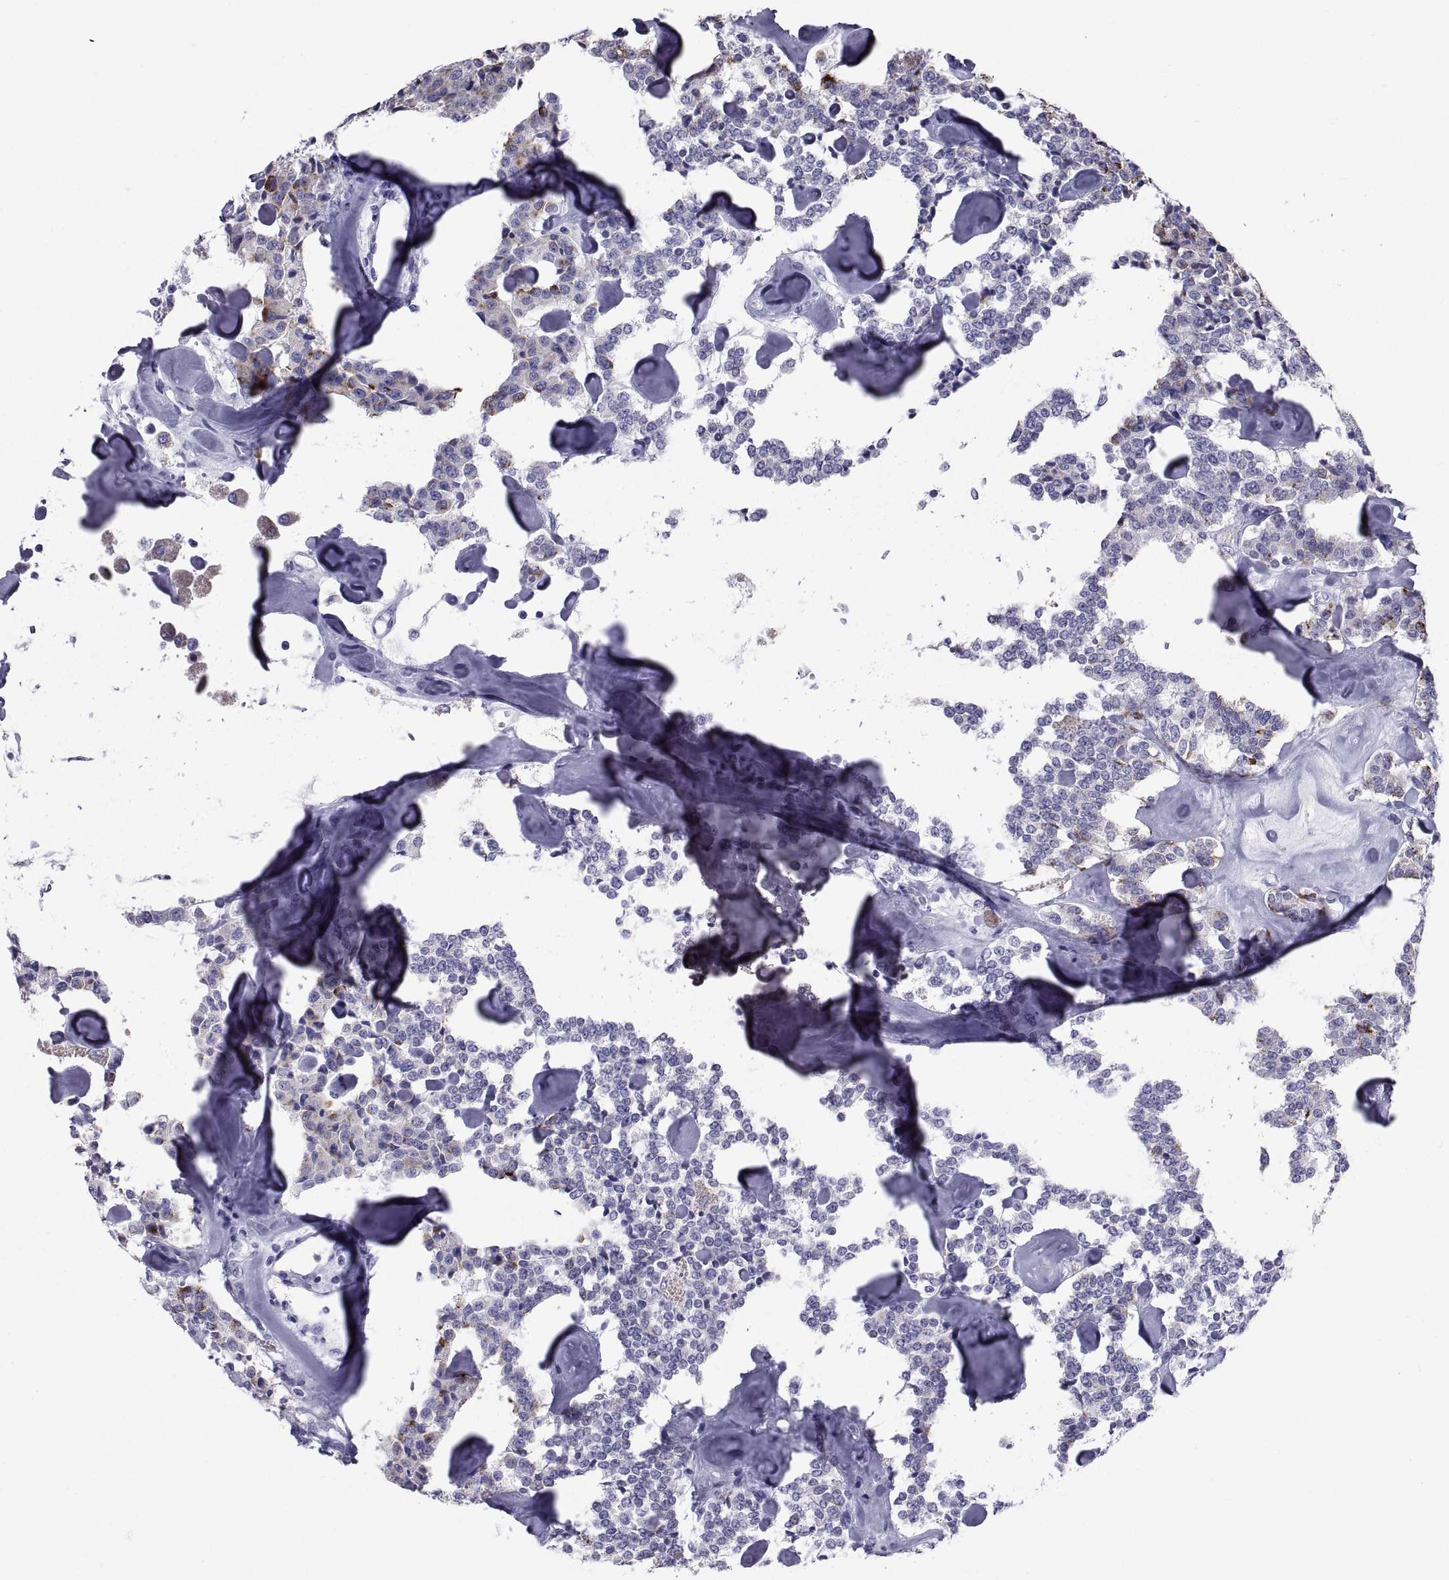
{"staining": {"intensity": "strong", "quantity": "<25%", "location": "cytoplasmic/membranous"}, "tissue": "carcinoid", "cell_type": "Tumor cells", "image_type": "cancer", "snomed": [{"axis": "morphology", "description": "Carcinoid, malignant, NOS"}, {"axis": "topography", "description": "Pancreas"}], "caption": "A photomicrograph of human carcinoid stained for a protein demonstrates strong cytoplasmic/membranous brown staining in tumor cells.", "gene": "DEFB129", "patient": {"sex": "male", "age": 41}}